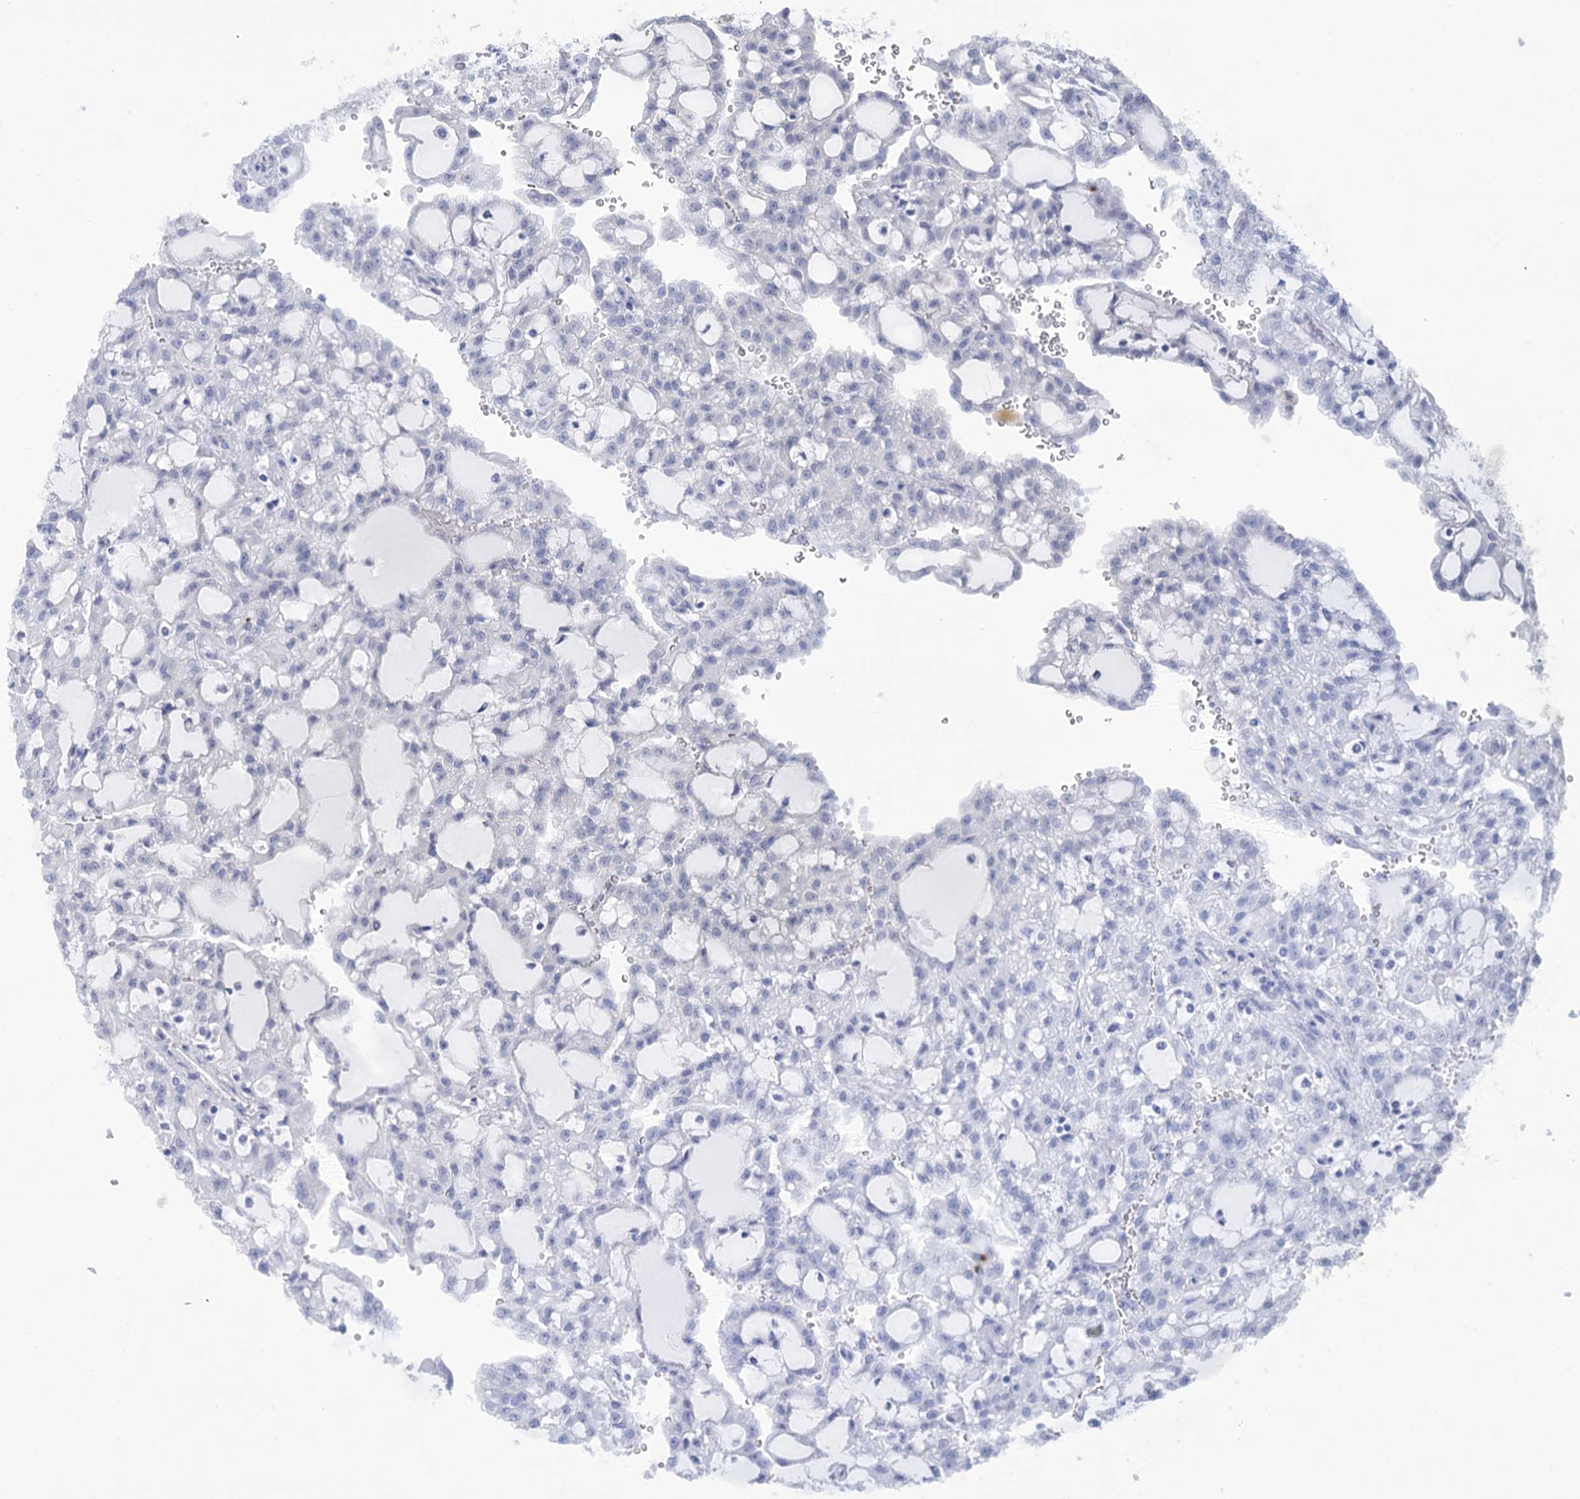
{"staining": {"intensity": "negative", "quantity": "none", "location": "none"}, "tissue": "renal cancer", "cell_type": "Tumor cells", "image_type": "cancer", "snomed": [{"axis": "morphology", "description": "Adenocarcinoma, NOS"}, {"axis": "topography", "description": "Kidney"}], "caption": "Immunohistochemical staining of renal cancer reveals no significant expression in tumor cells.", "gene": "CARD19", "patient": {"sex": "male", "age": 63}}